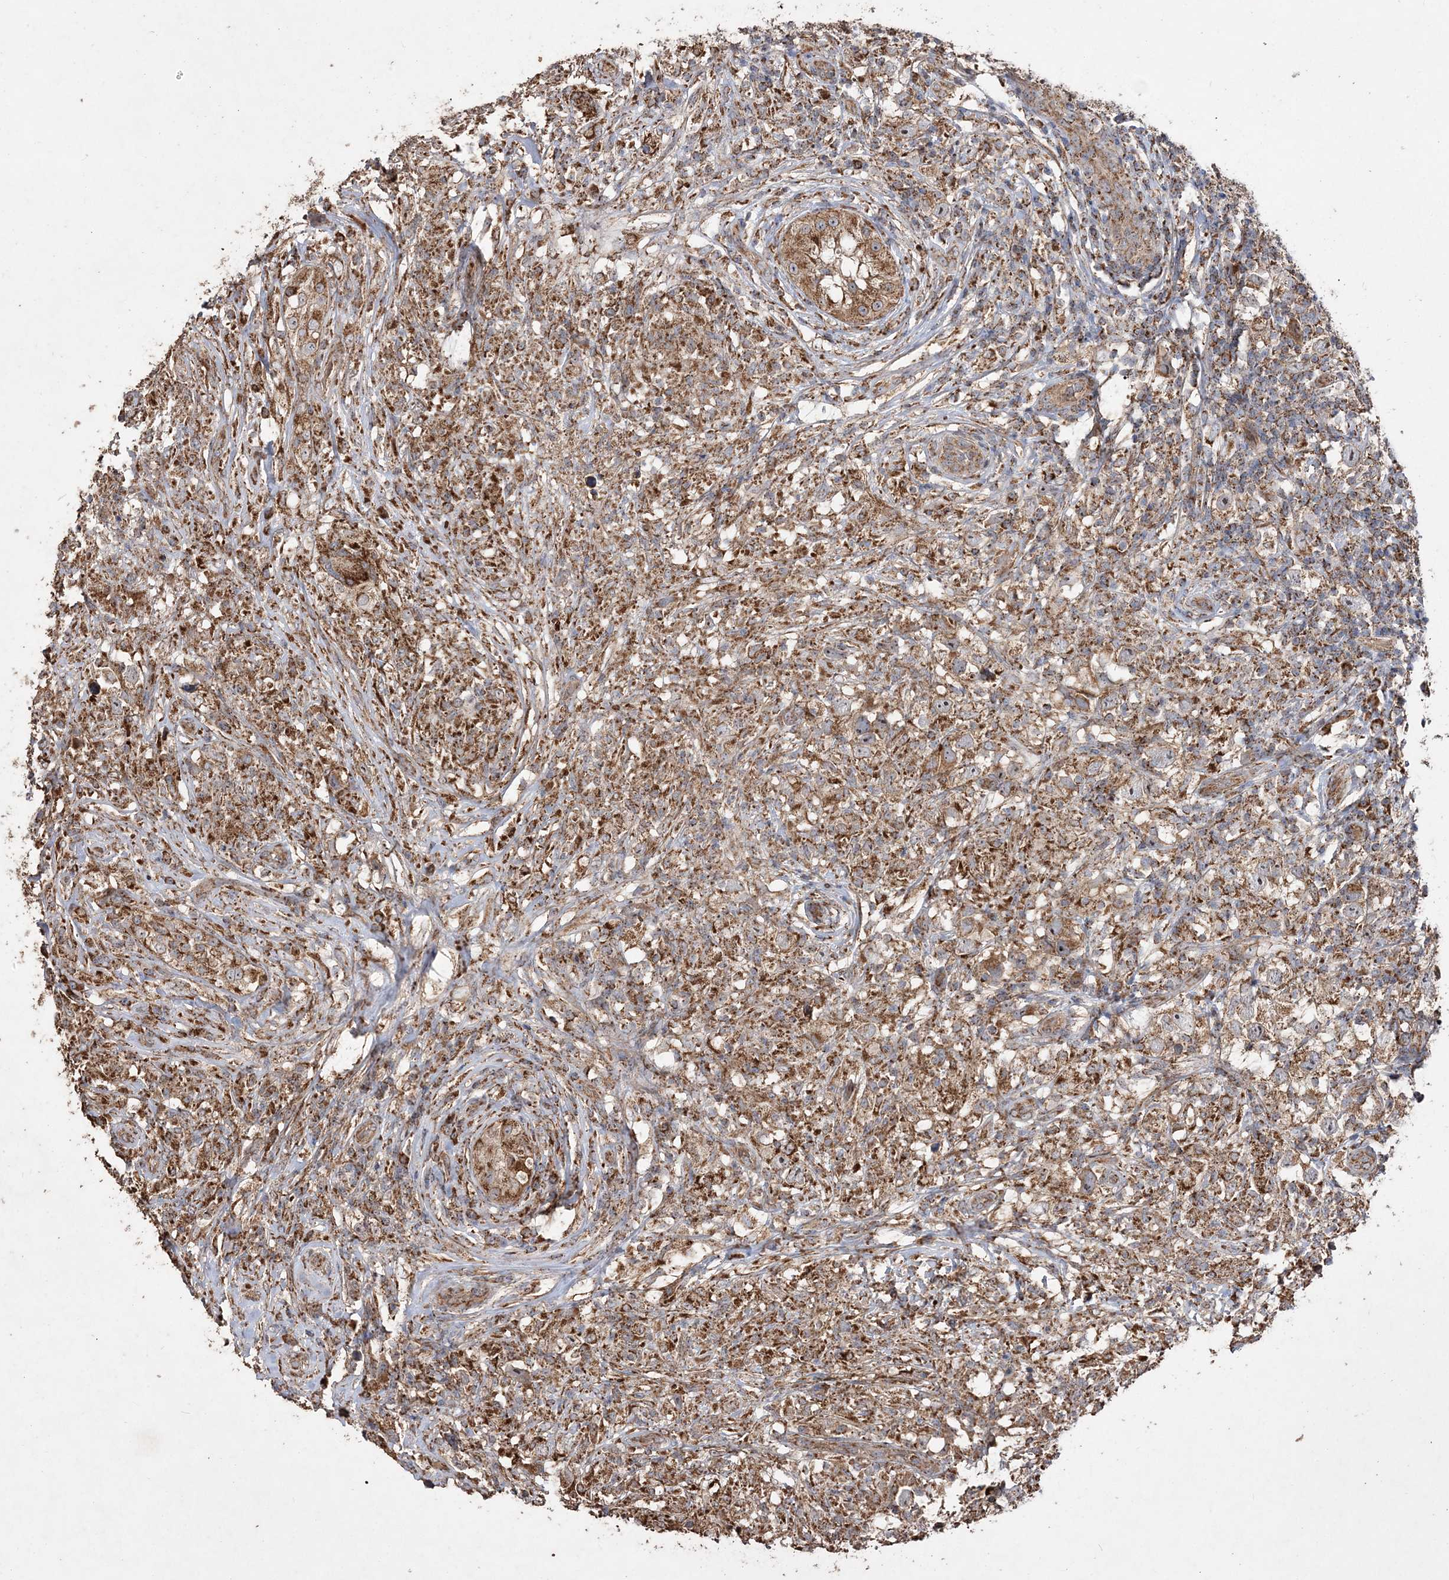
{"staining": {"intensity": "strong", "quantity": ">75%", "location": "cytoplasmic/membranous"}, "tissue": "testis cancer", "cell_type": "Tumor cells", "image_type": "cancer", "snomed": [{"axis": "morphology", "description": "Seminoma, NOS"}, {"axis": "topography", "description": "Testis"}], "caption": "Strong cytoplasmic/membranous expression for a protein is appreciated in about >75% of tumor cells of testis cancer using immunohistochemistry (IHC).", "gene": "POC5", "patient": {"sex": "male", "age": 49}}